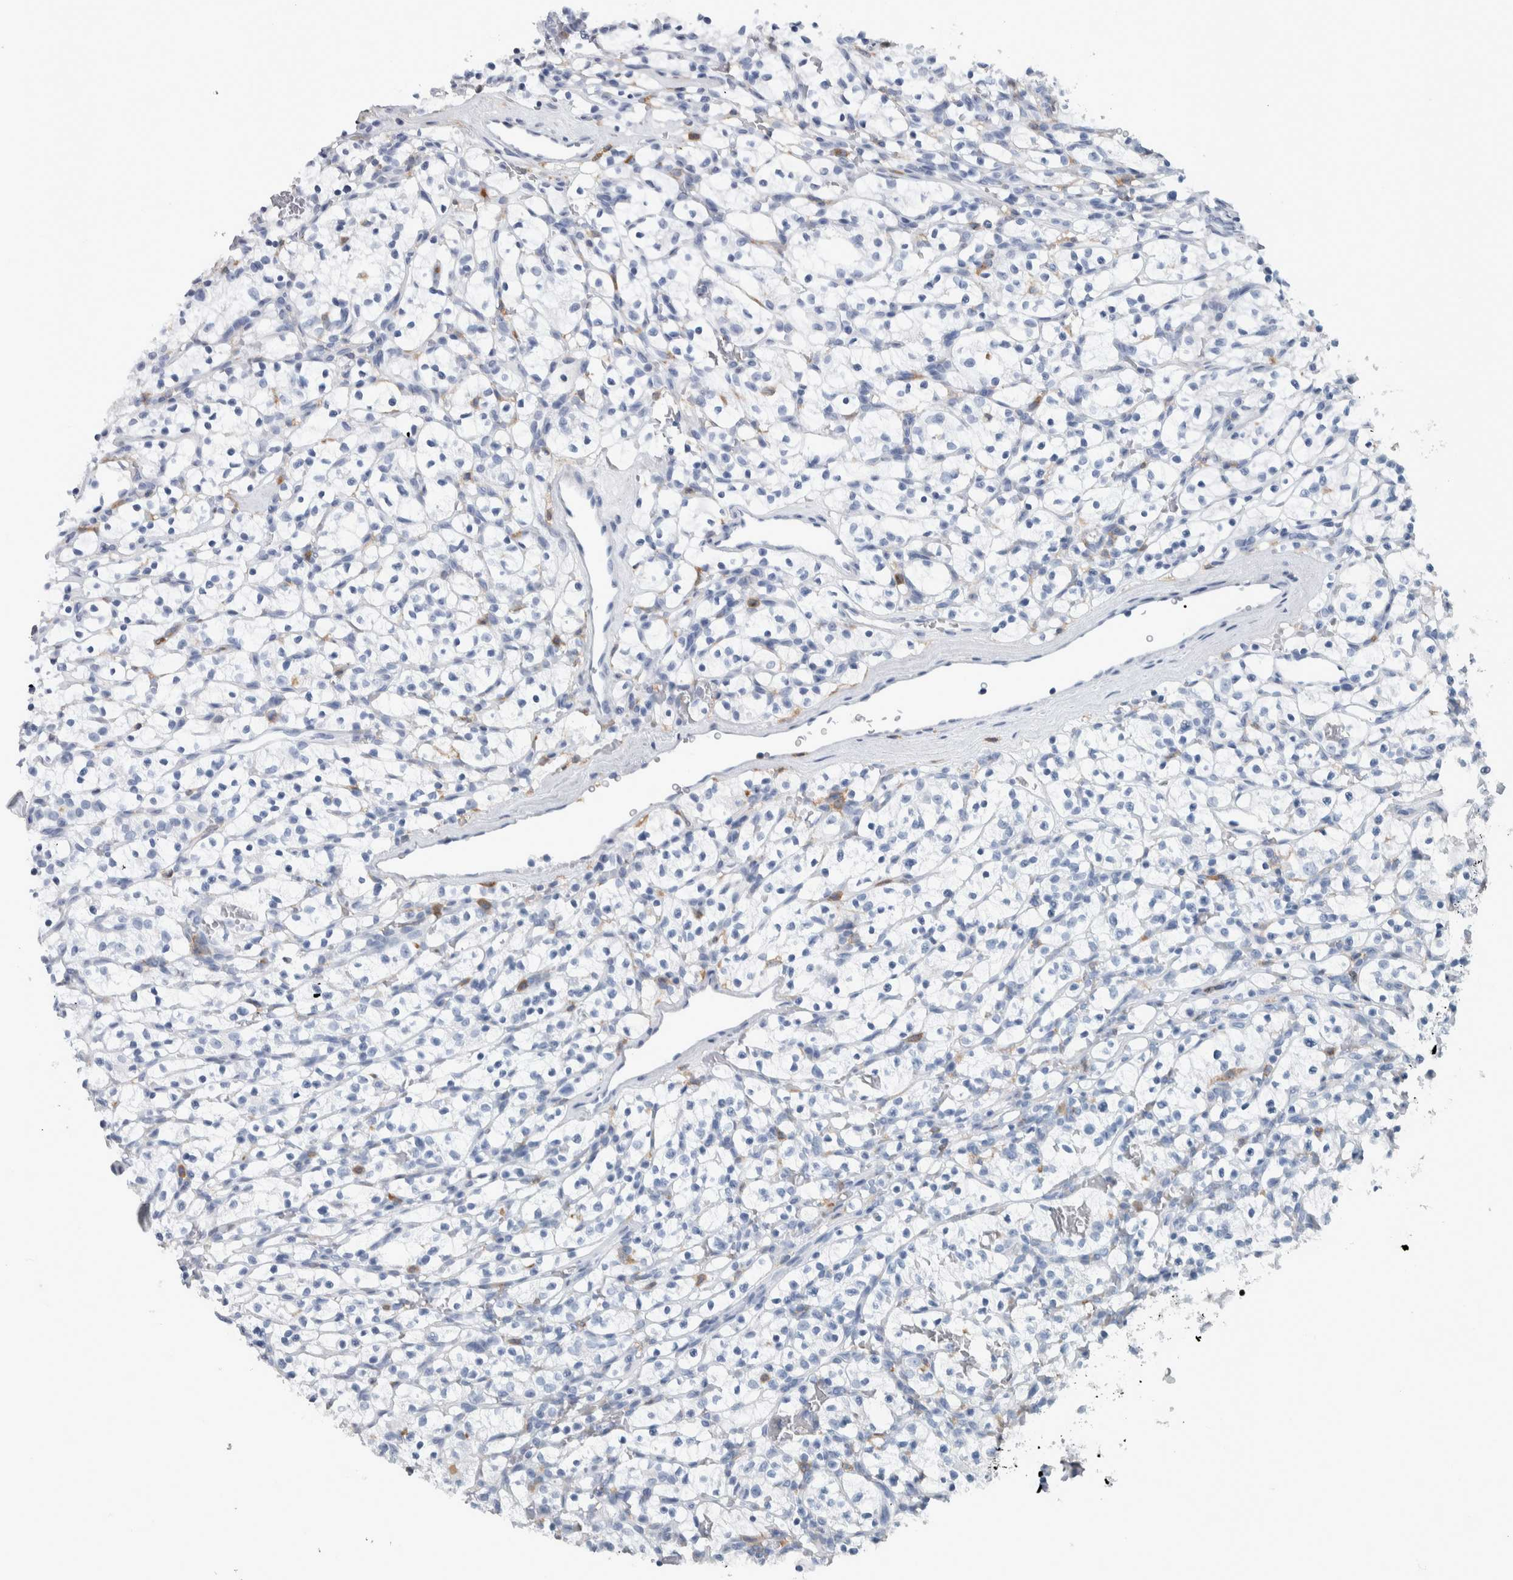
{"staining": {"intensity": "negative", "quantity": "none", "location": "none"}, "tissue": "renal cancer", "cell_type": "Tumor cells", "image_type": "cancer", "snomed": [{"axis": "morphology", "description": "Adenocarcinoma, NOS"}, {"axis": "topography", "description": "Kidney"}], "caption": "Renal cancer (adenocarcinoma) was stained to show a protein in brown. There is no significant staining in tumor cells.", "gene": "SKAP2", "patient": {"sex": "female", "age": 57}}